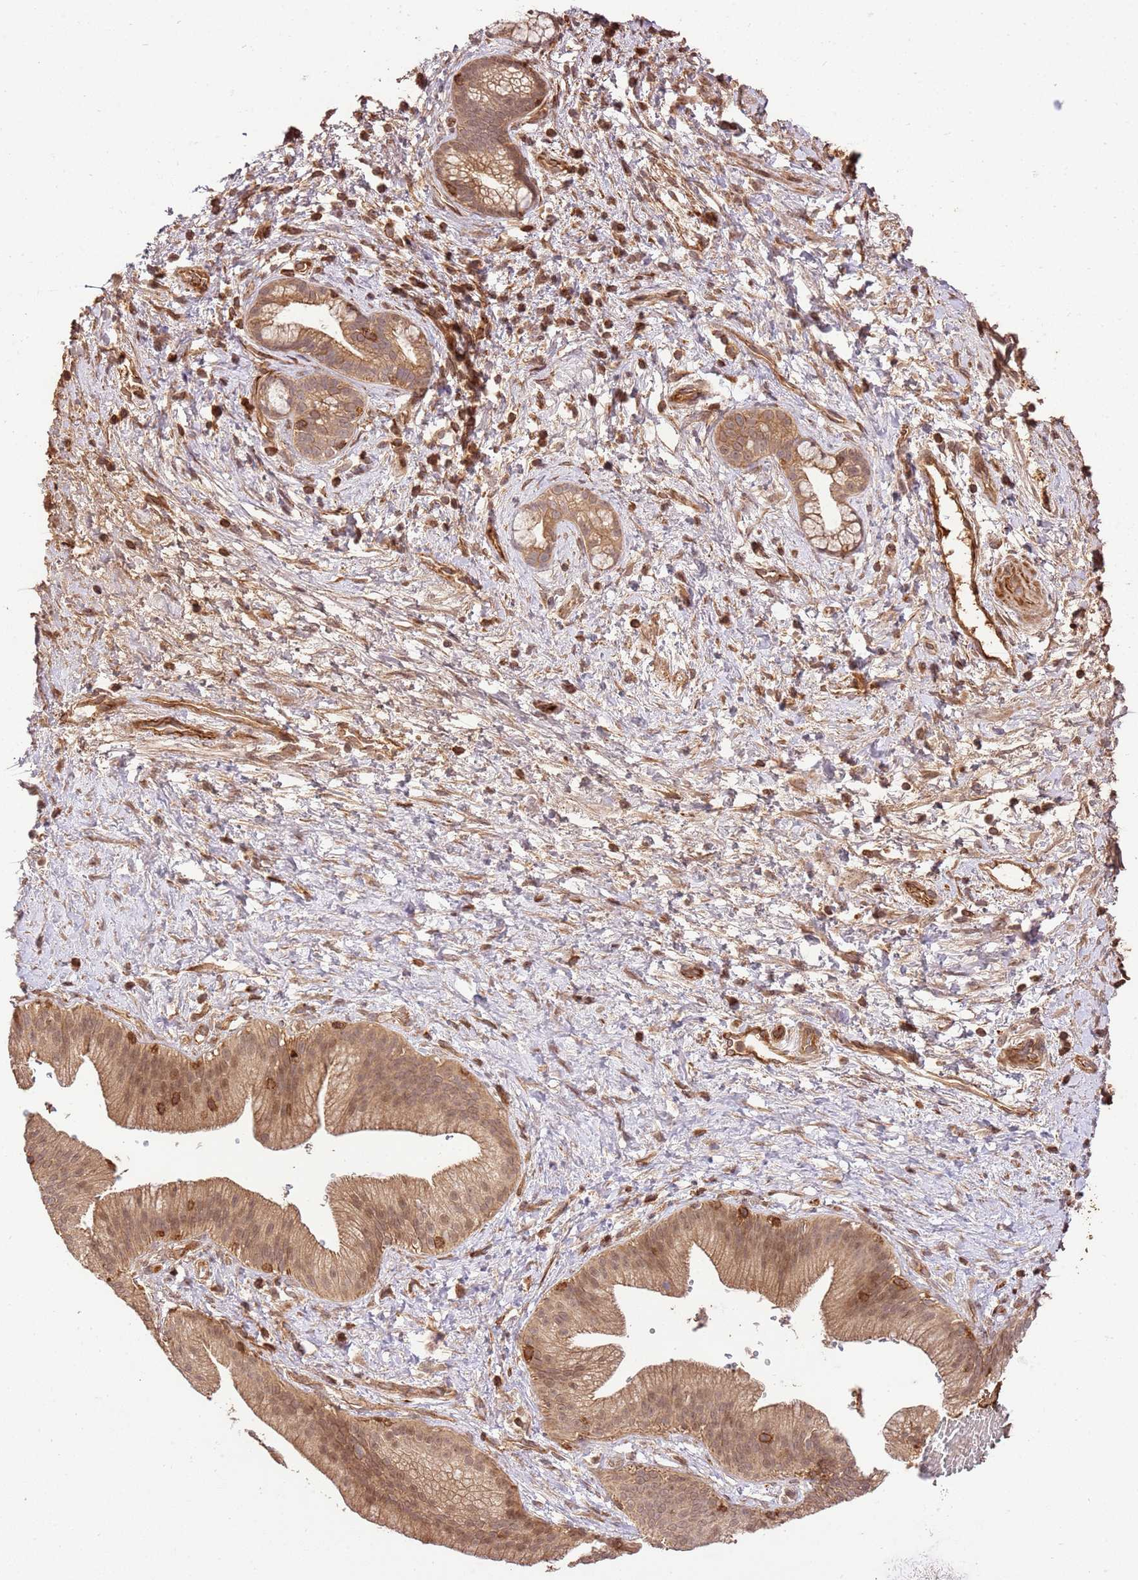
{"staining": {"intensity": "moderate", "quantity": ">75%", "location": "cytoplasmic/membranous"}, "tissue": "pancreatic cancer", "cell_type": "Tumor cells", "image_type": "cancer", "snomed": [{"axis": "morphology", "description": "Adenocarcinoma, NOS"}, {"axis": "topography", "description": "Pancreas"}], "caption": "Immunohistochemistry of adenocarcinoma (pancreatic) shows medium levels of moderate cytoplasmic/membranous expression in about >75% of tumor cells.", "gene": "KATNAL2", "patient": {"sex": "male", "age": 68}}